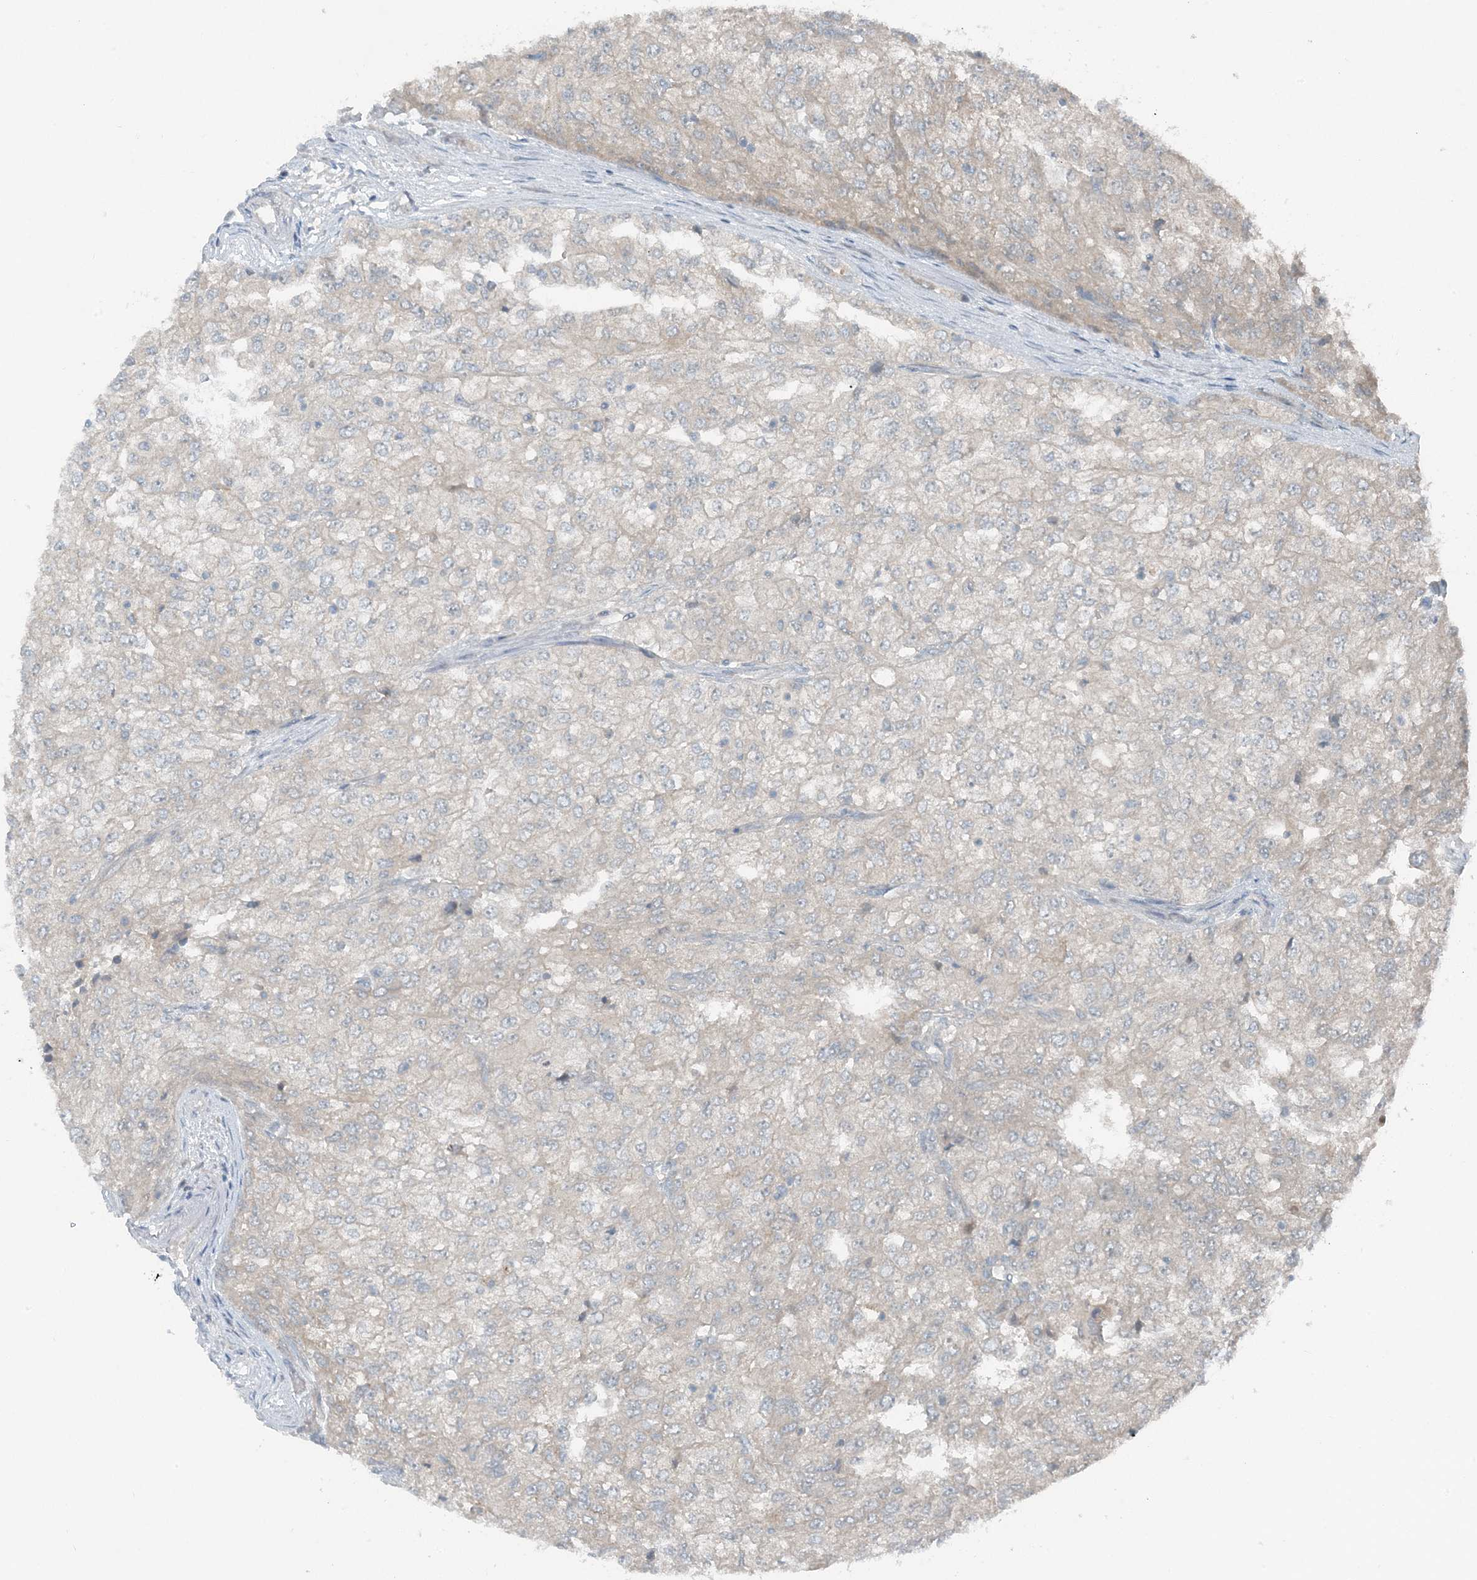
{"staining": {"intensity": "weak", "quantity": "<25%", "location": "cytoplasmic/membranous"}, "tissue": "renal cancer", "cell_type": "Tumor cells", "image_type": "cancer", "snomed": [{"axis": "morphology", "description": "Adenocarcinoma, NOS"}, {"axis": "topography", "description": "Kidney"}], "caption": "IHC of adenocarcinoma (renal) reveals no positivity in tumor cells. Brightfield microscopy of immunohistochemistry stained with DAB (3,3'-diaminobenzidine) (brown) and hematoxylin (blue), captured at high magnification.", "gene": "MITD1", "patient": {"sex": "female", "age": 54}}